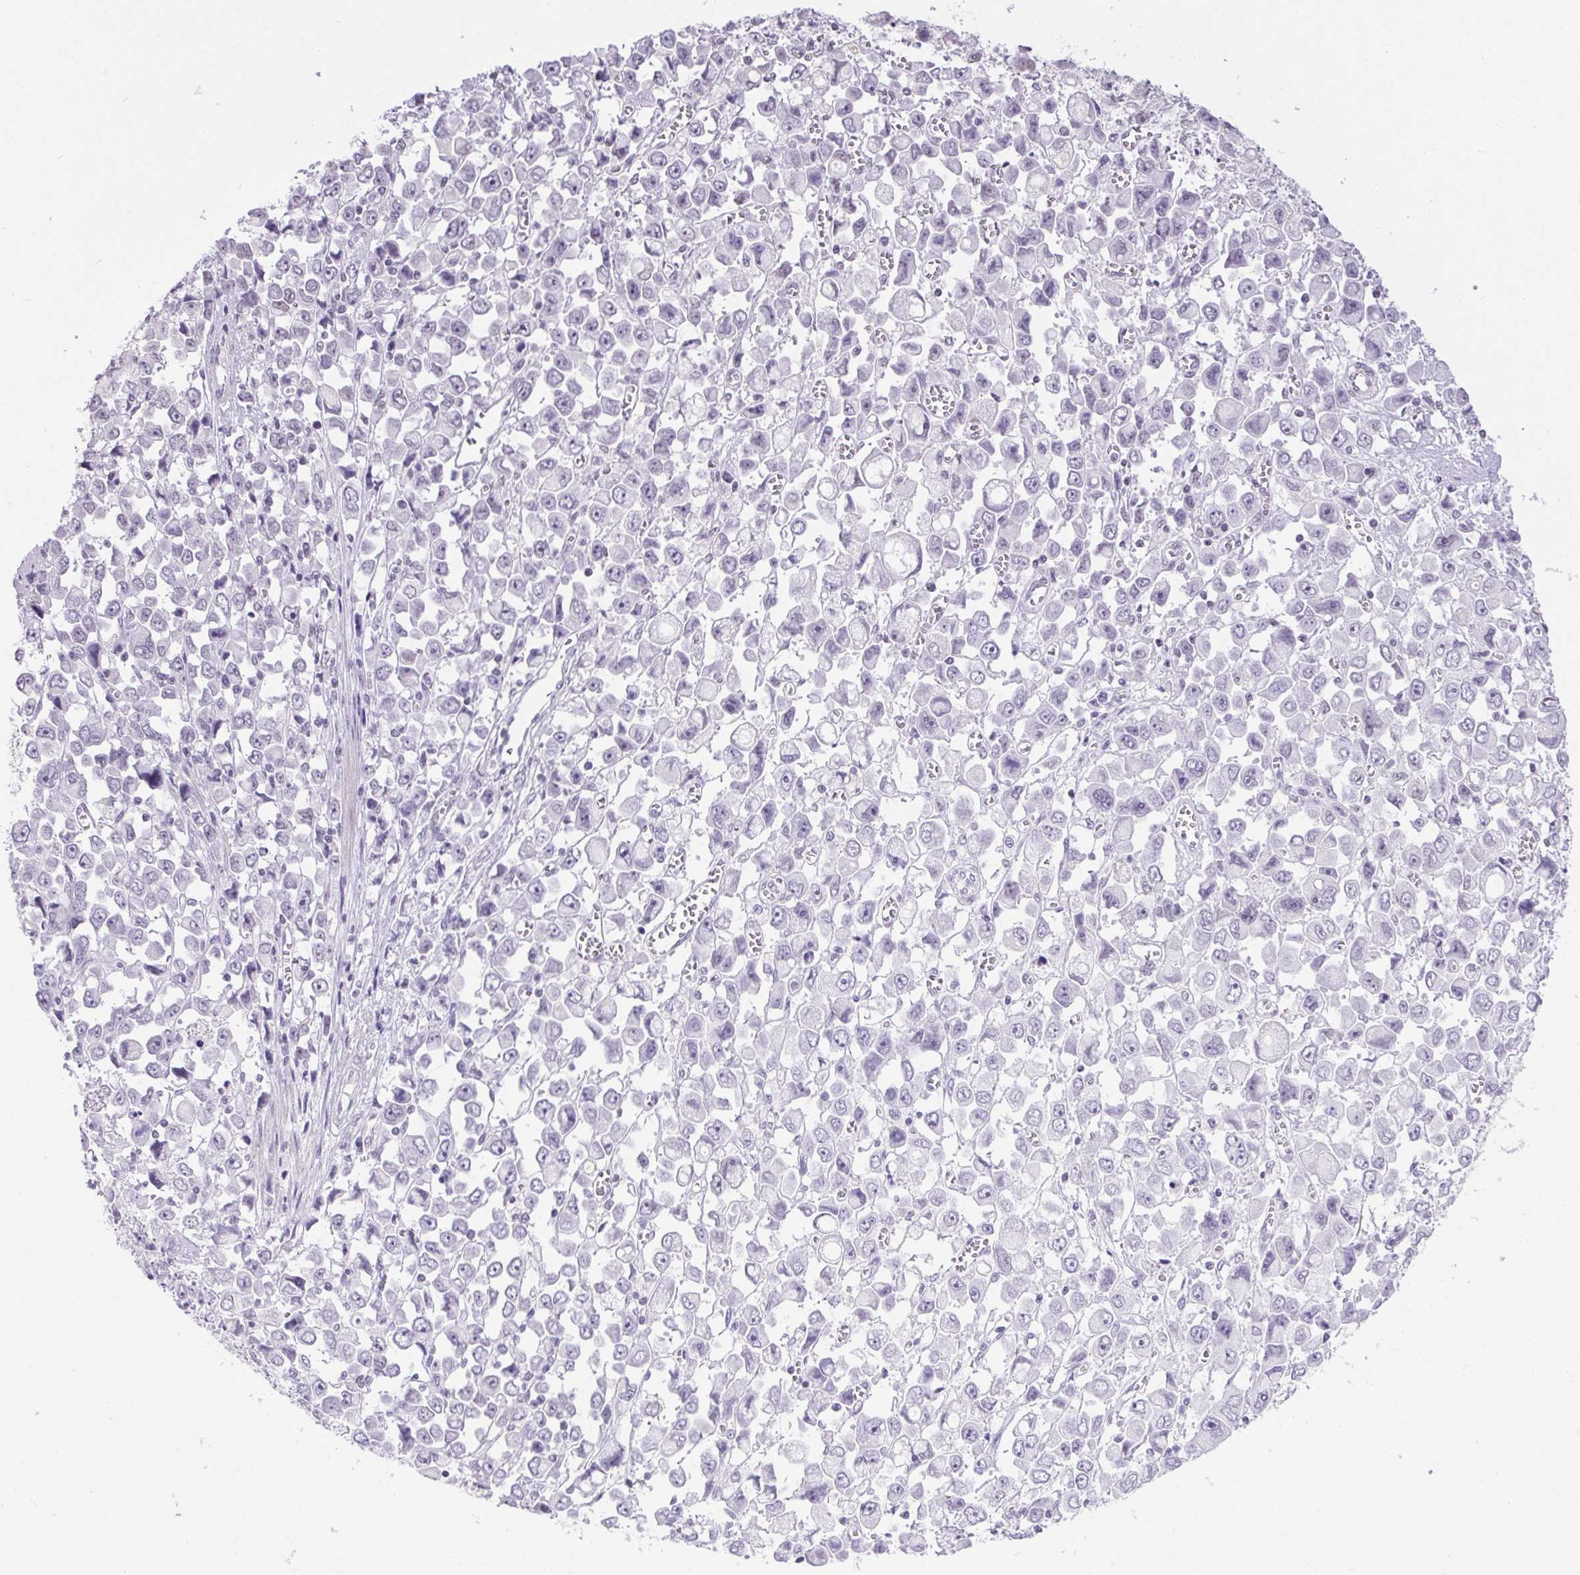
{"staining": {"intensity": "negative", "quantity": "none", "location": "none"}, "tissue": "stomach cancer", "cell_type": "Tumor cells", "image_type": "cancer", "snomed": [{"axis": "morphology", "description": "Adenocarcinoma, NOS"}, {"axis": "topography", "description": "Stomach, upper"}], "caption": "A high-resolution photomicrograph shows immunohistochemistry staining of adenocarcinoma (stomach), which displays no significant staining in tumor cells.", "gene": "DDX17", "patient": {"sex": "male", "age": 70}}